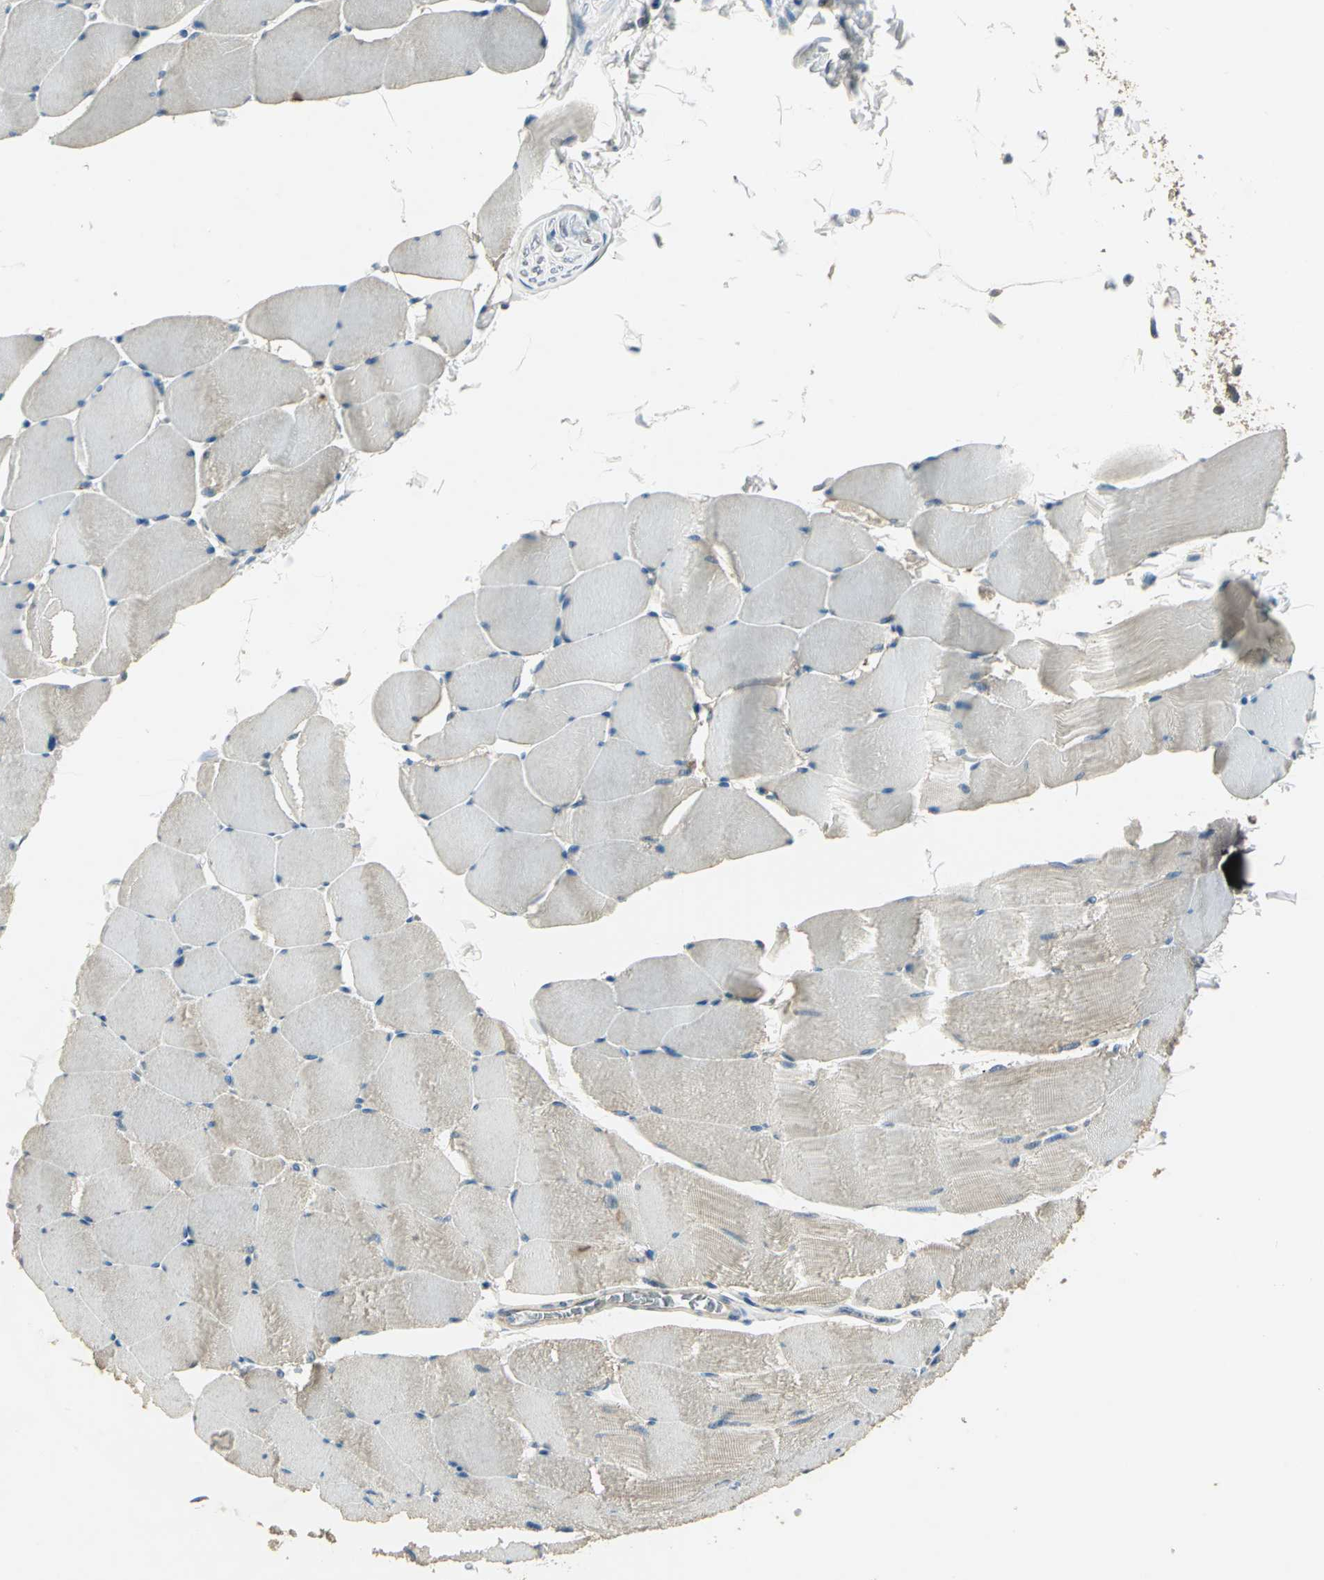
{"staining": {"intensity": "moderate", "quantity": "<25%", "location": "cytoplasmic/membranous"}, "tissue": "skeletal muscle", "cell_type": "Myocytes", "image_type": "normal", "snomed": [{"axis": "morphology", "description": "Normal tissue, NOS"}, {"axis": "topography", "description": "Skeletal muscle"}], "caption": "Myocytes show moderate cytoplasmic/membranous expression in approximately <25% of cells in unremarkable skeletal muscle. (brown staining indicates protein expression, while blue staining denotes nuclei).", "gene": "SHC2", "patient": {"sex": "male", "age": 62}}